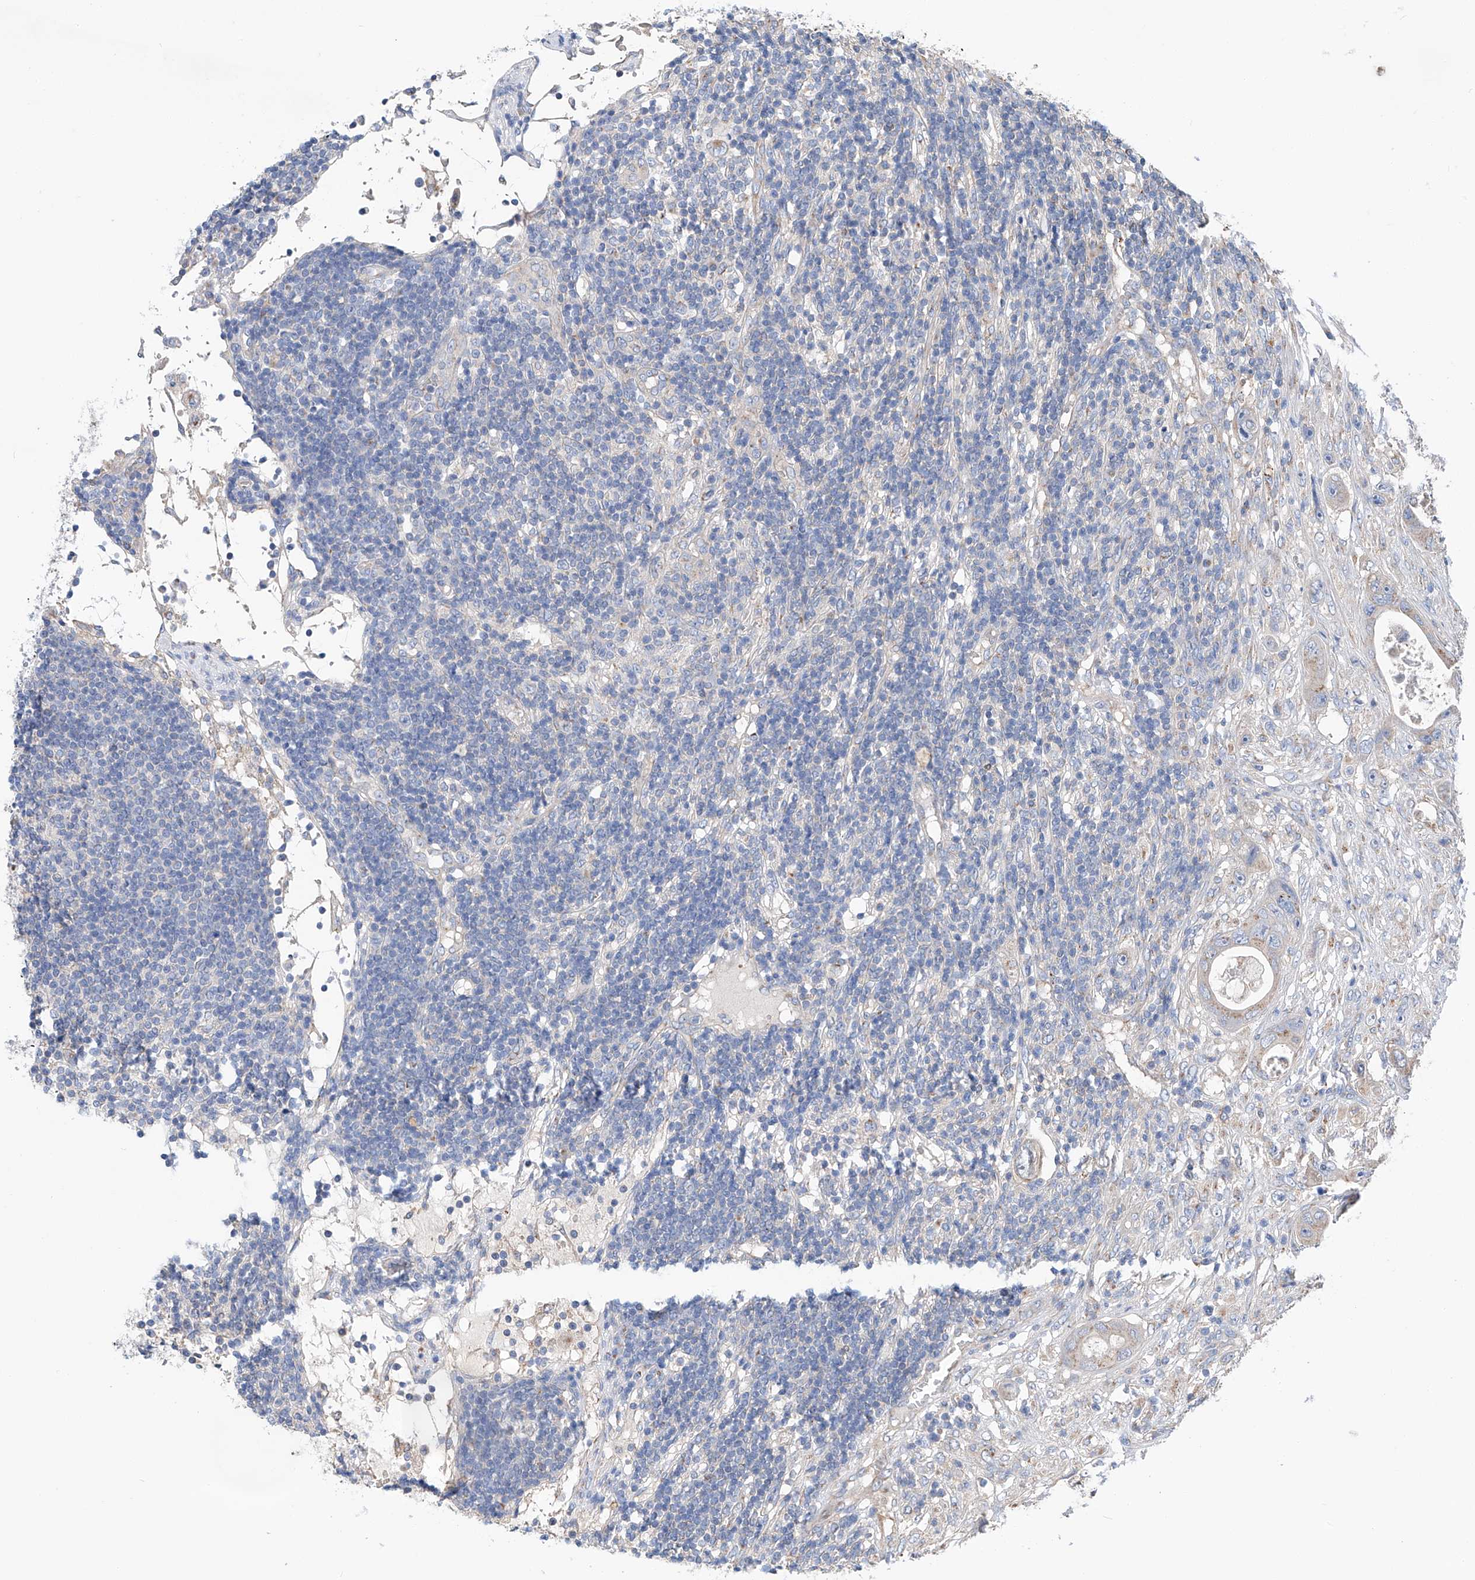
{"staining": {"intensity": "weak", "quantity": "<25%", "location": "cytoplasmic/membranous"}, "tissue": "colorectal cancer", "cell_type": "Tumor cells", "image_type": "cancer", "snomed": [{"axis": "morphology", "description": "Adenocarcinoma, NOS"}, {"axis": "topography", "description": "Colon"}], "caption": "A high-resolution histopathology image shows immunohistochemistry (IHC) staining of colorectal cancer (adenocarcinoma), which exhibits no significant staining in tumor cells.", "gene": "SLC22A7", "patient": {"sex": "female", "age": 46}}